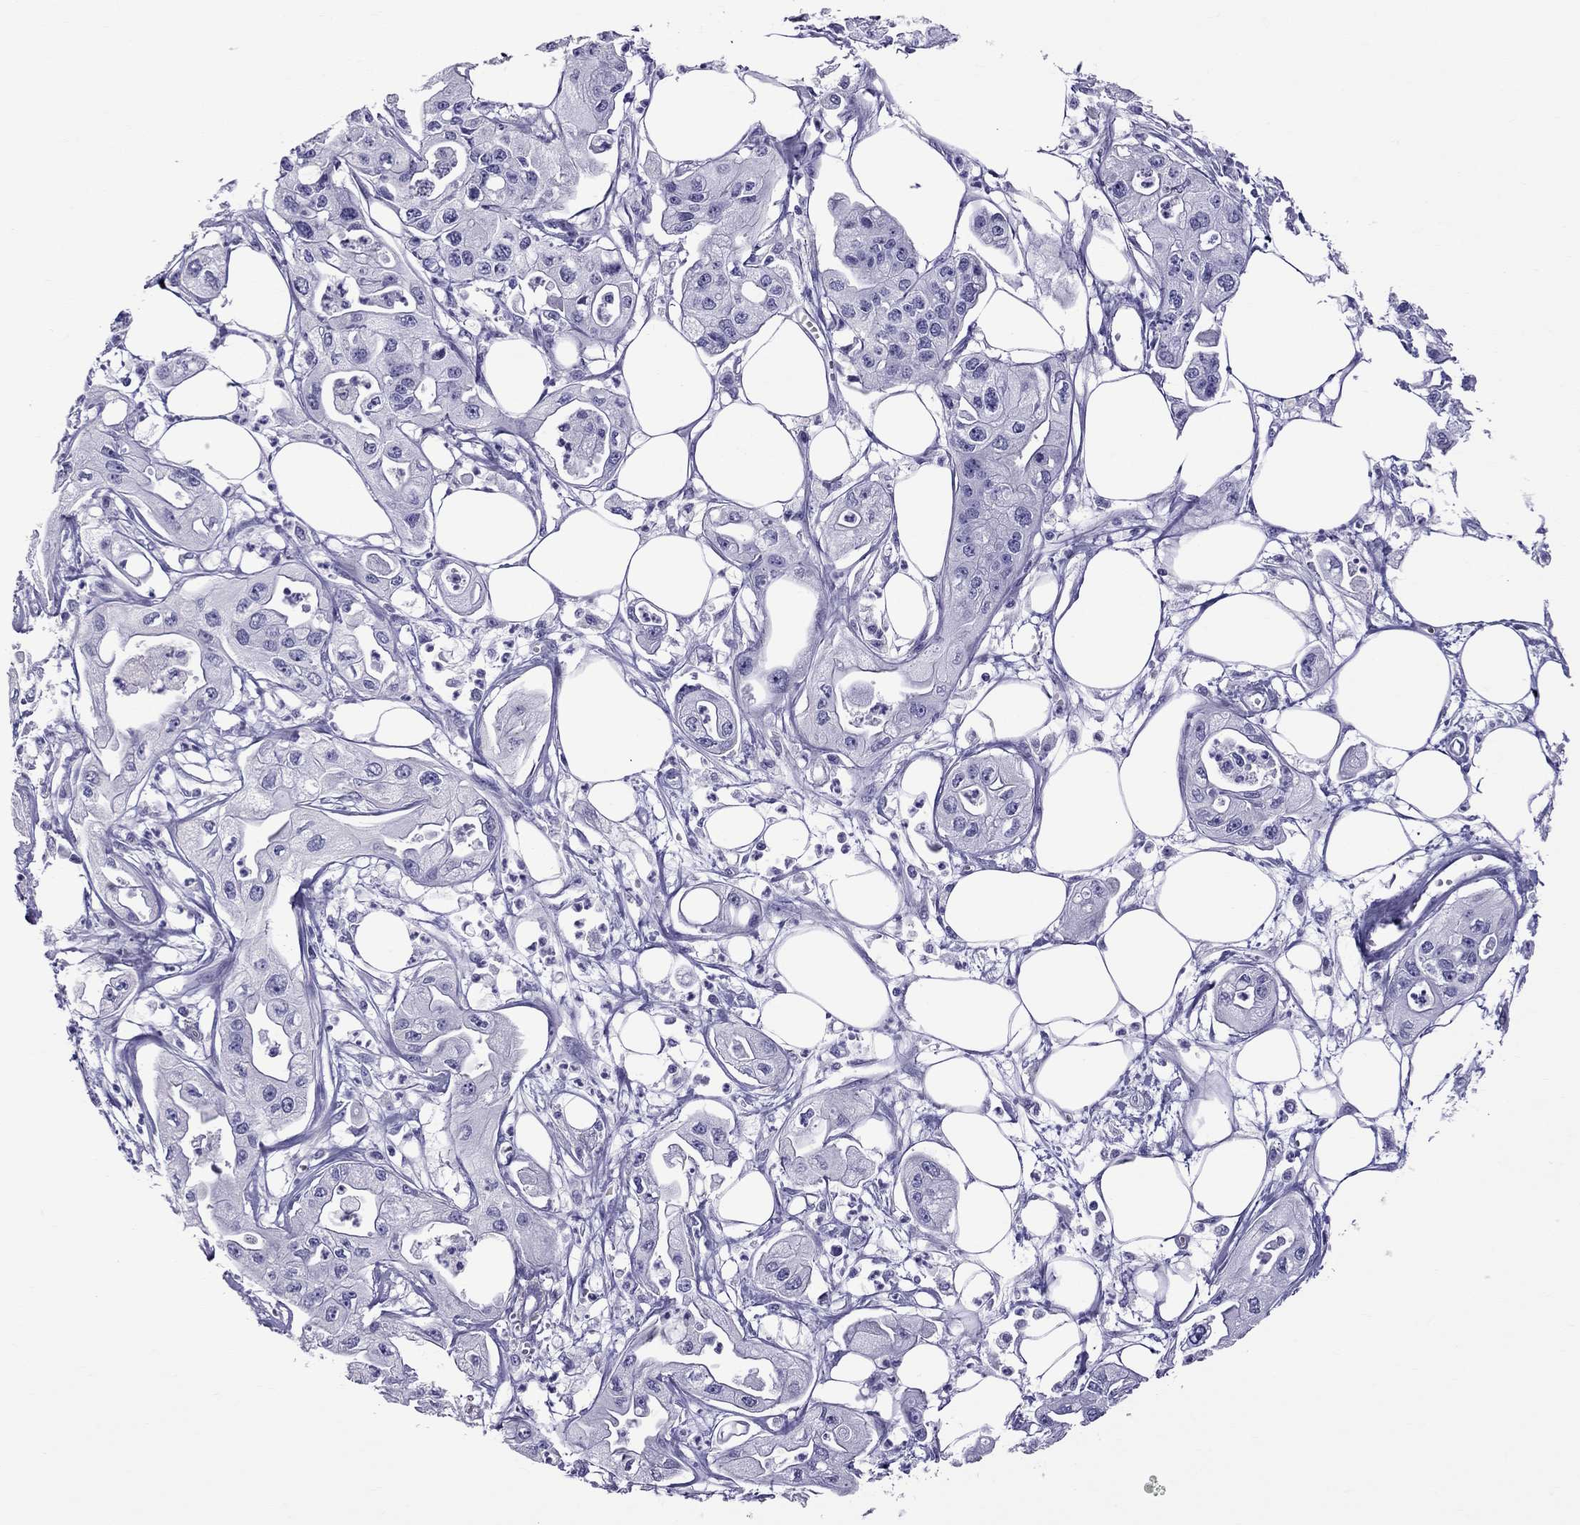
{"staining": {"intensity": "negative", "quantity": "none", "location": "none"}, "tissue": "pancreatic cancer", "cell_type": "Tumor cells", "image_type": "cancer", "snomed": [{"axis": "morphology", "description": "Adenocarcinoma, NOS"}, {"axis": "topography", "description": "Pancreas"}], "caption": "The photomicrograph reveals no staining of tumor cells in pancreatic adenocarcinoma.", "gene": "SCART1", "patient": {"sex": "male", "age": 70}}